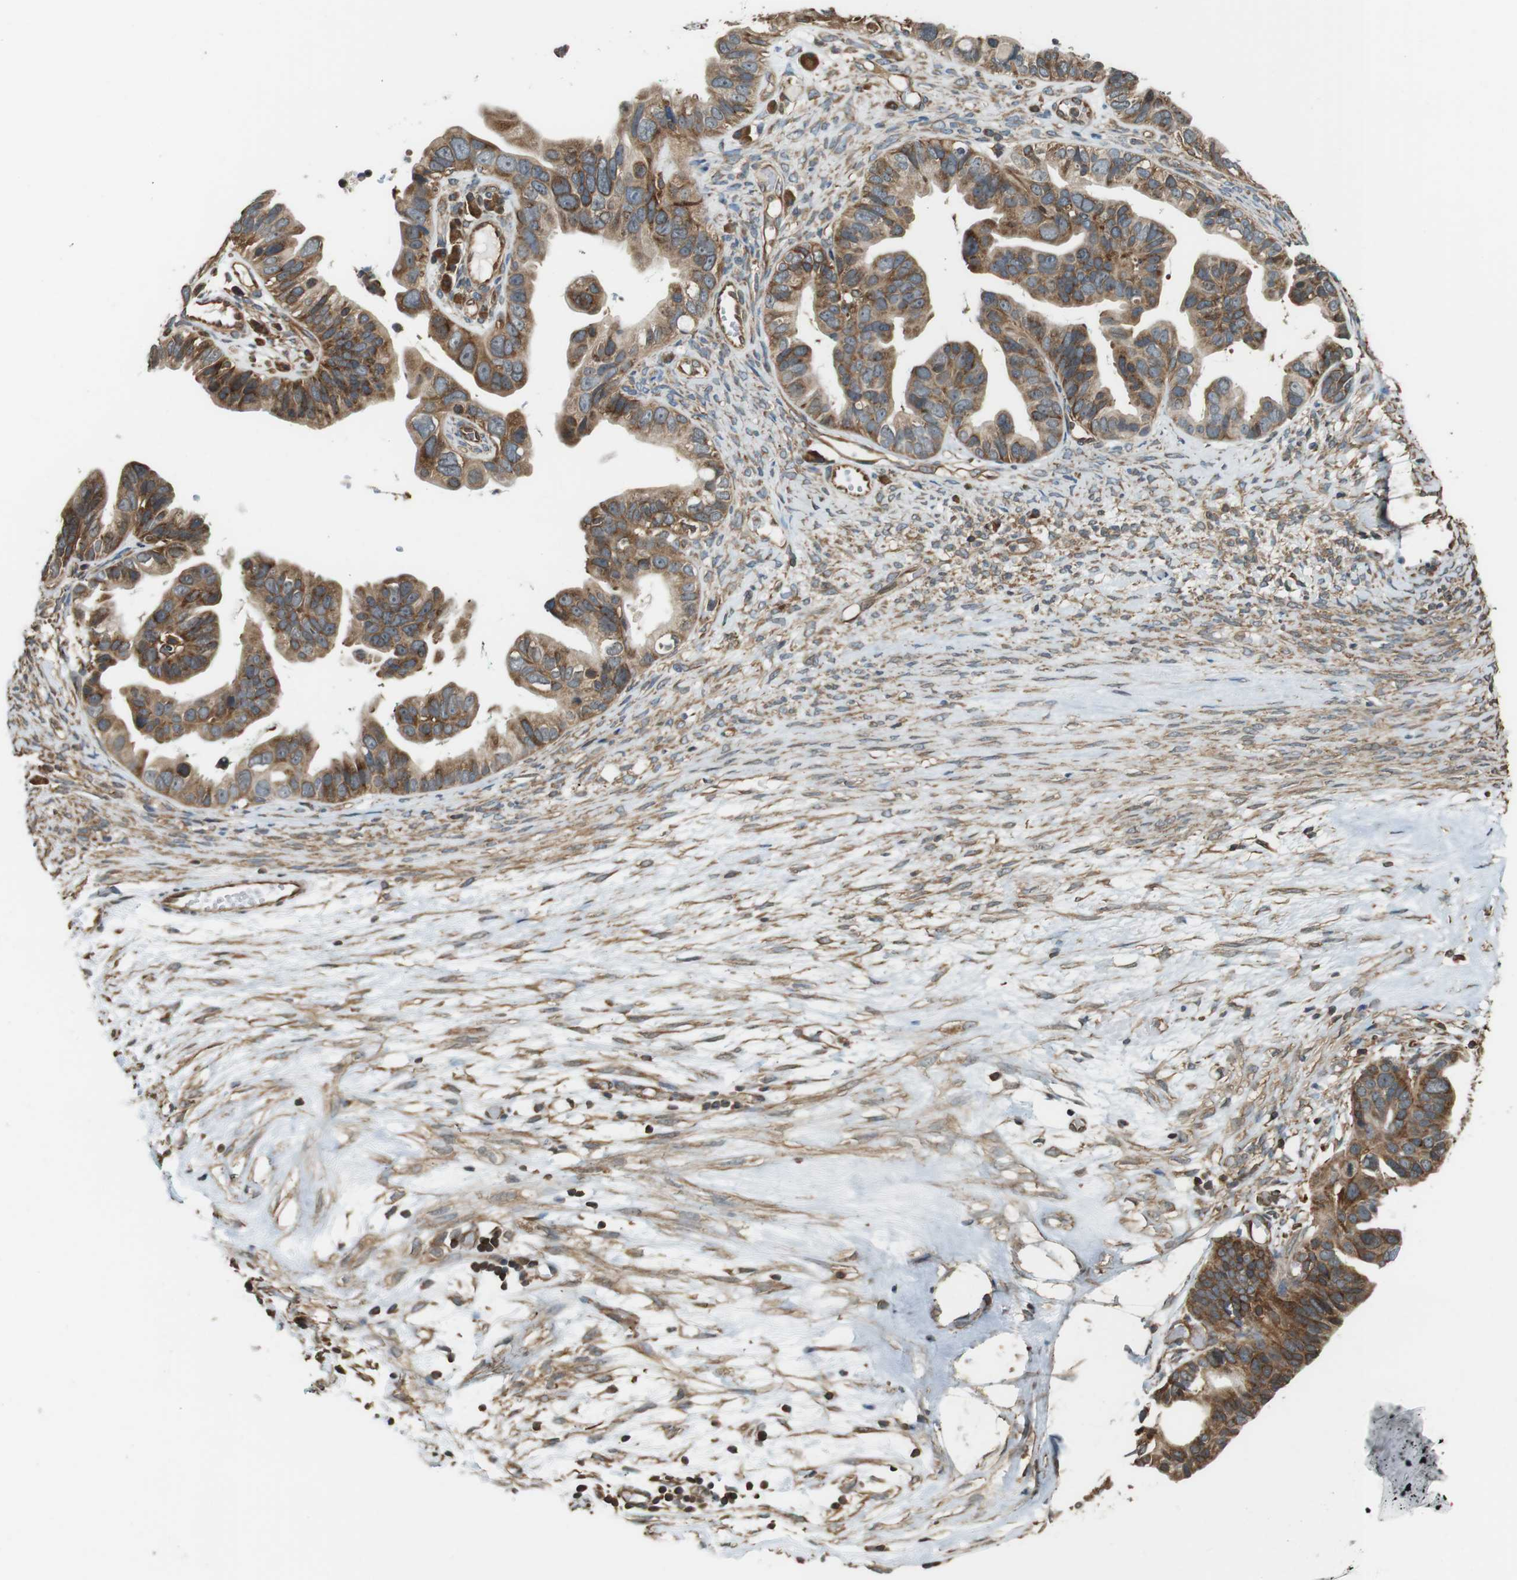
{"staining": {"intensity": "moderate", "quantity": ">75%", "location": "cytoplasmic/membranous"}, "tissue": "ovarian cancer", "cell_type": "Tumor cells", "image_type": "cancer", "snomed": [{"axis": "morphology", "description": "Cystadenocarcinoma, serous, NOS"}, {"axis": "topography", "description": "Ovary"}], "caption": "A photomicrograph of human ovarian cancer stained for a protein demonstrates moderate cytoplasmic/membranous brown staining in tumor cells. (brown staining indicates protein expression, while blue staining denotes nuclei).", "gene": "PA2G4", "patient": {"sex": "female", "age": 56}}